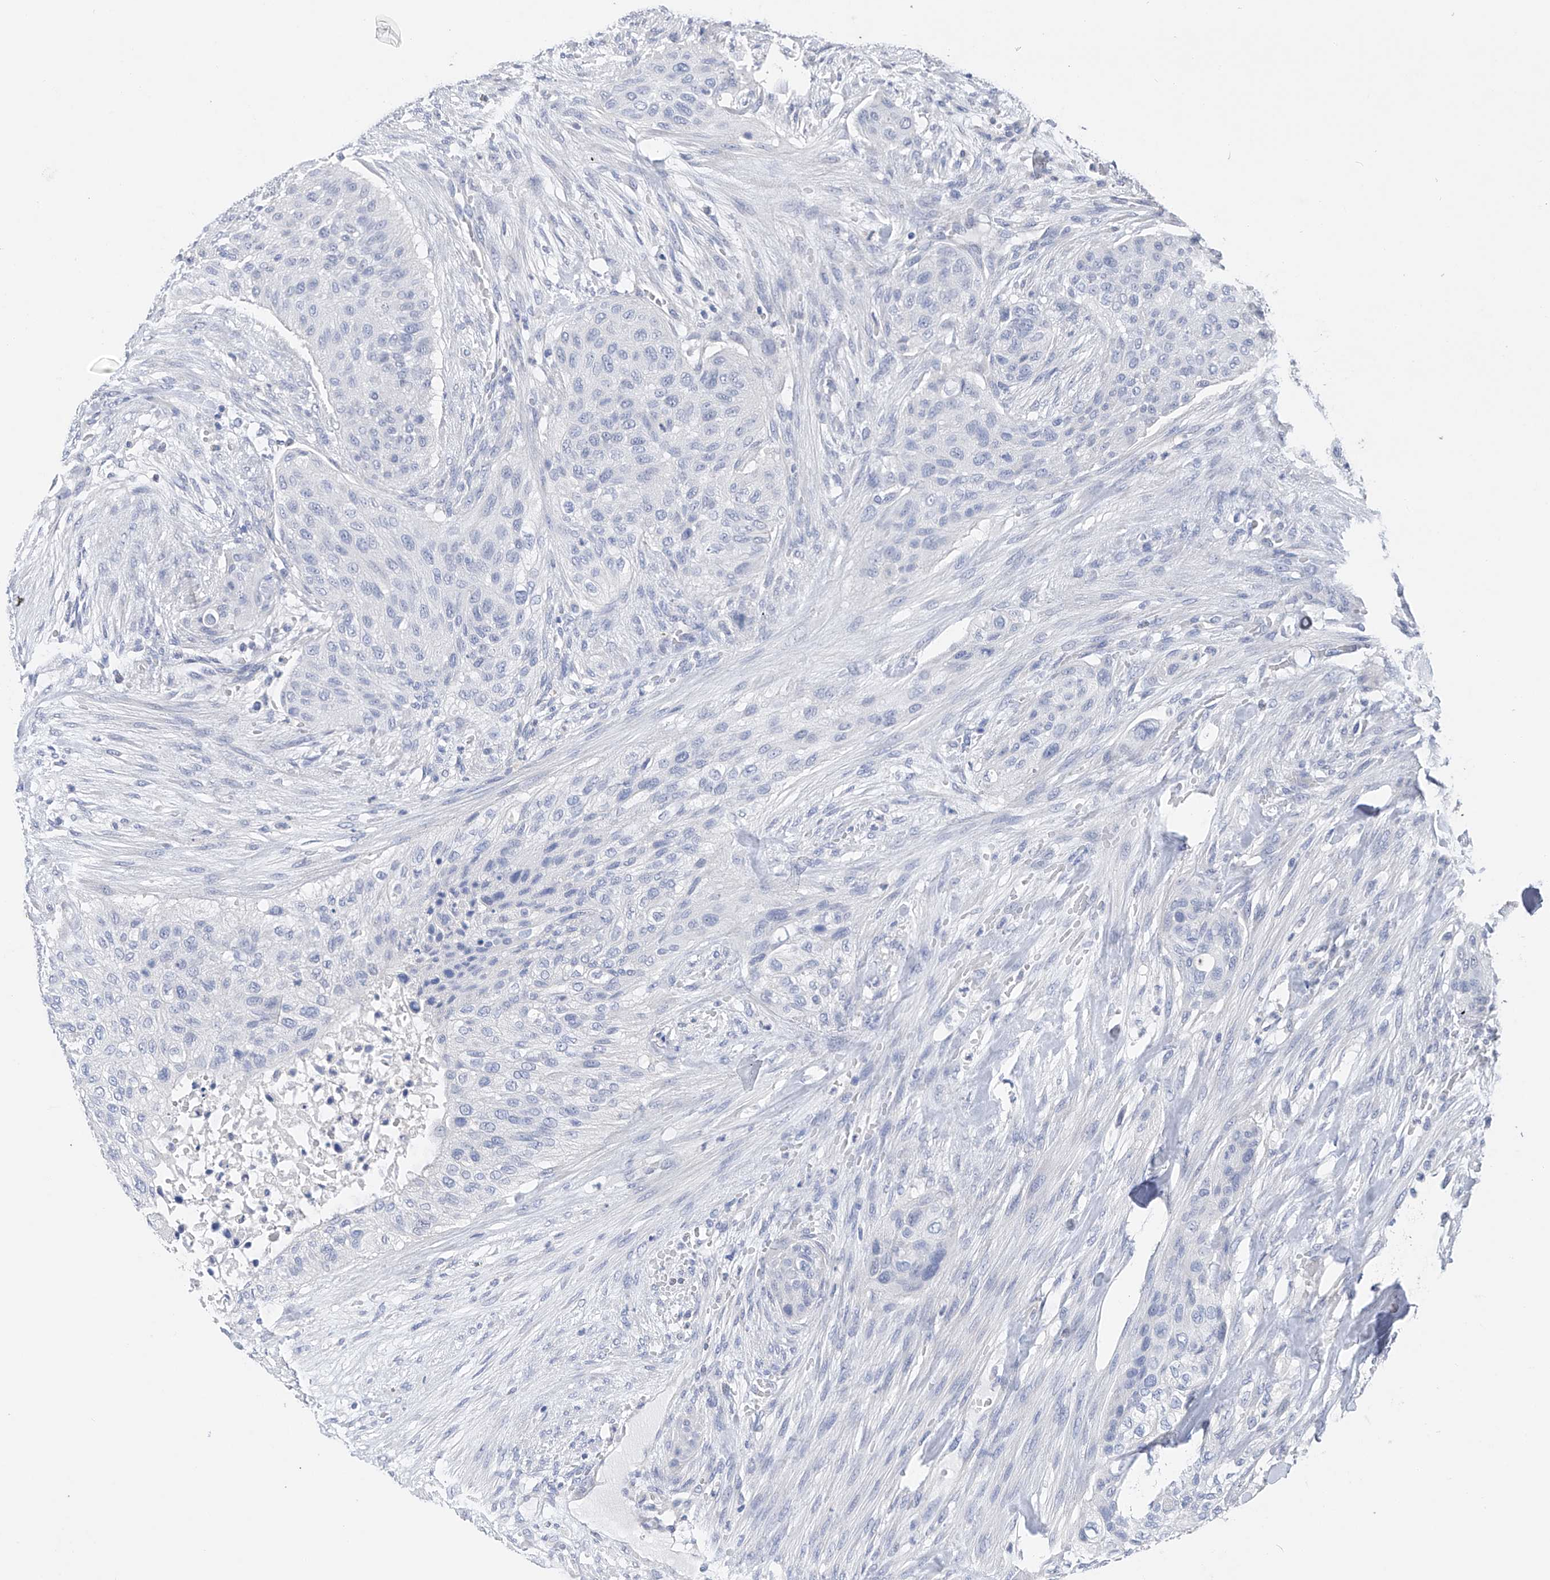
{"staining": {"intensity": "negative", "quantity": "none", "location": "none"}, "tissue": "urothelial cancer", "cell_type": "Tumor cells", "image_type": "cancer", "snomed": [{"axis": "morphology", "description": "Urothelial carcinoma, High grade"}, {"axis": "topography", "description": "Urinary bladder"}], "caption": "IHC image of urothelial carcinoma (high-grade) stained for a protein (brown), which reveals no expression in tumor cells.", "gene": "ADRA1A", "patient": {"sex": "male", "age": 35}}